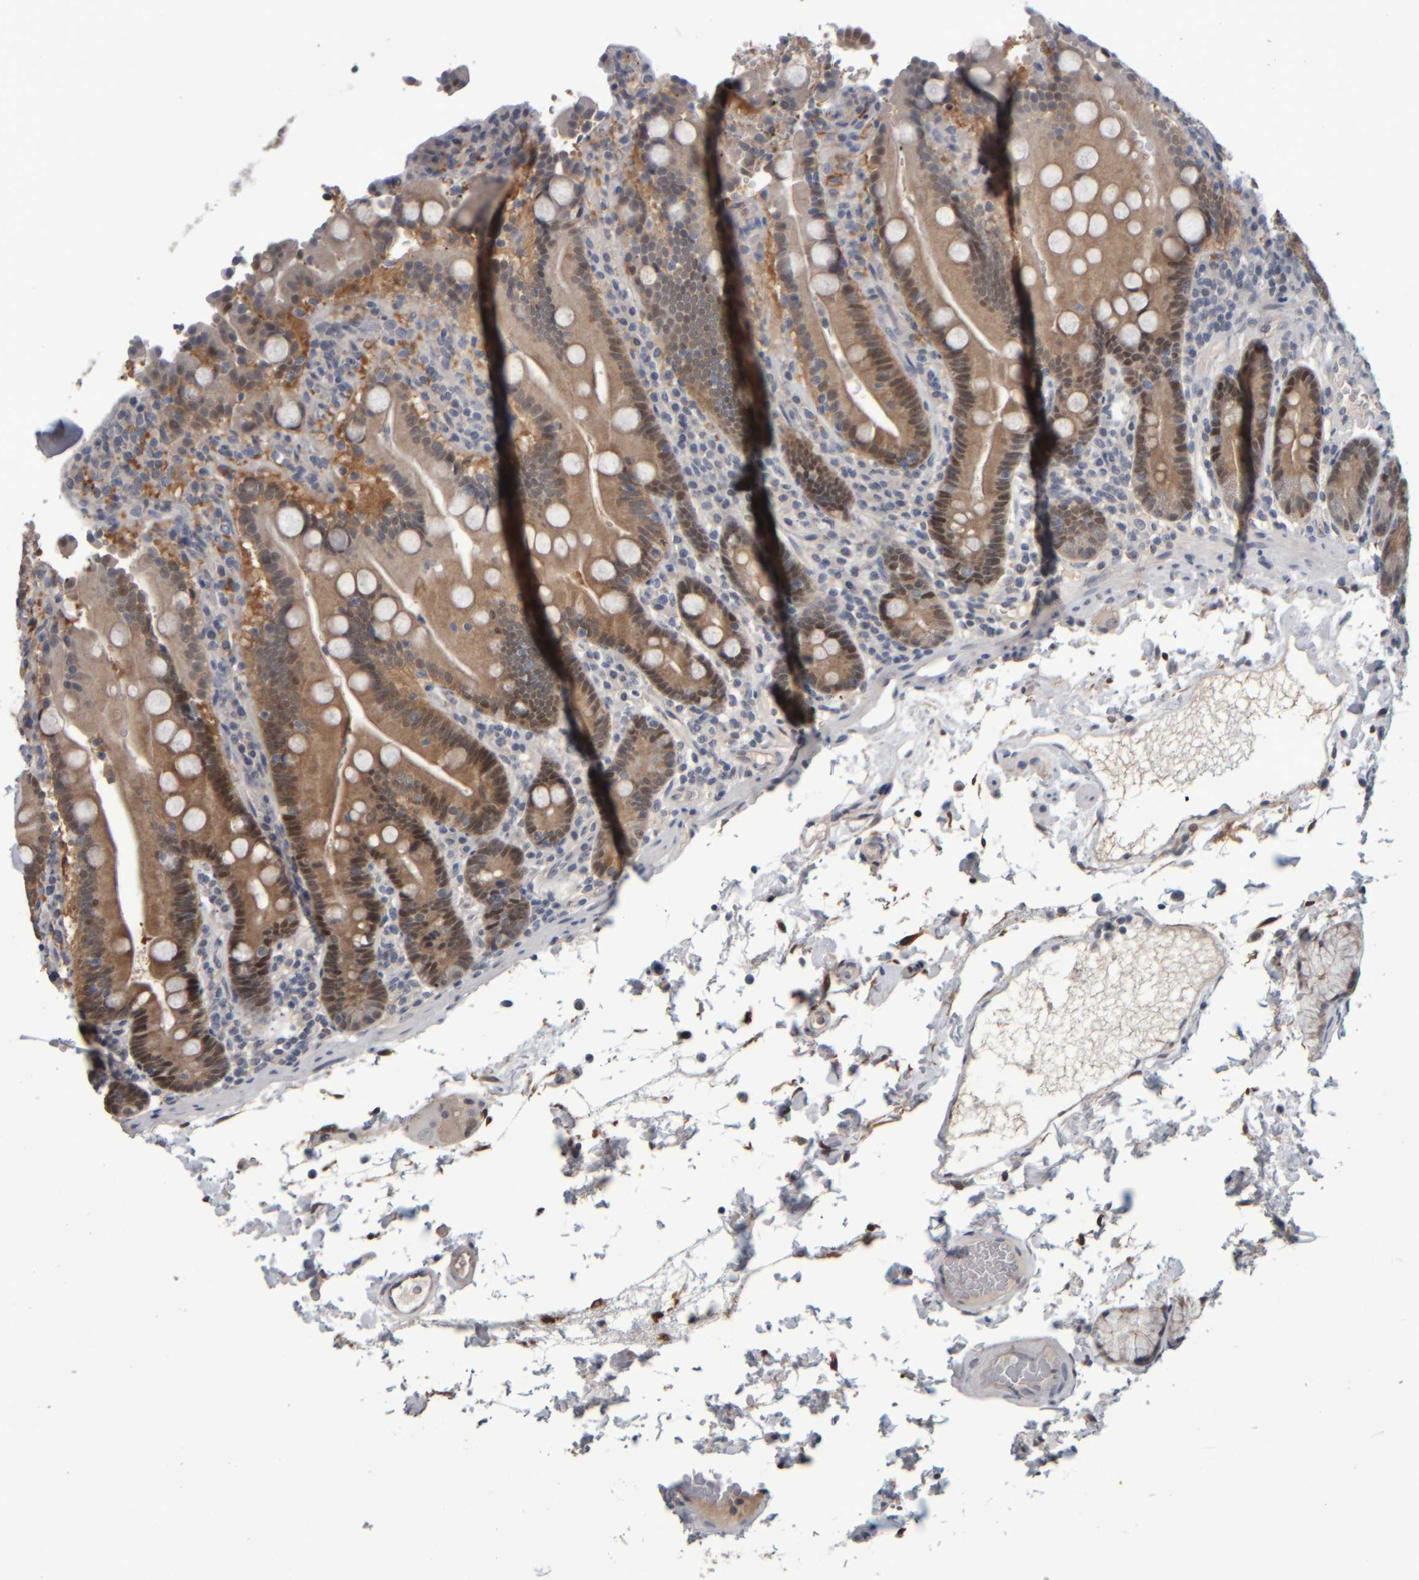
{"staining": {"intensity": "moderate", "quantity": ">75%", "location": "cytoplasmic/membranous,nuclear"}, "tissue": "duodenum", "cell_type": "Glandular cells", "image_type": "normal", "snomed": [{"axis": "morphology", "description": "Normal tissue, NOS"}, {"axis": "topography", "description": "Small intestine, NOS"}], "caption": "Moderate cytoplasmic/membranous,nuclear protein expression is appreciated in approximately >75% of glandular cells in duodenum. (IHC, brightfield microscopy, high magnification).", "gene": "COL14A1", "patient": {"sex": "female", "age": 71}}